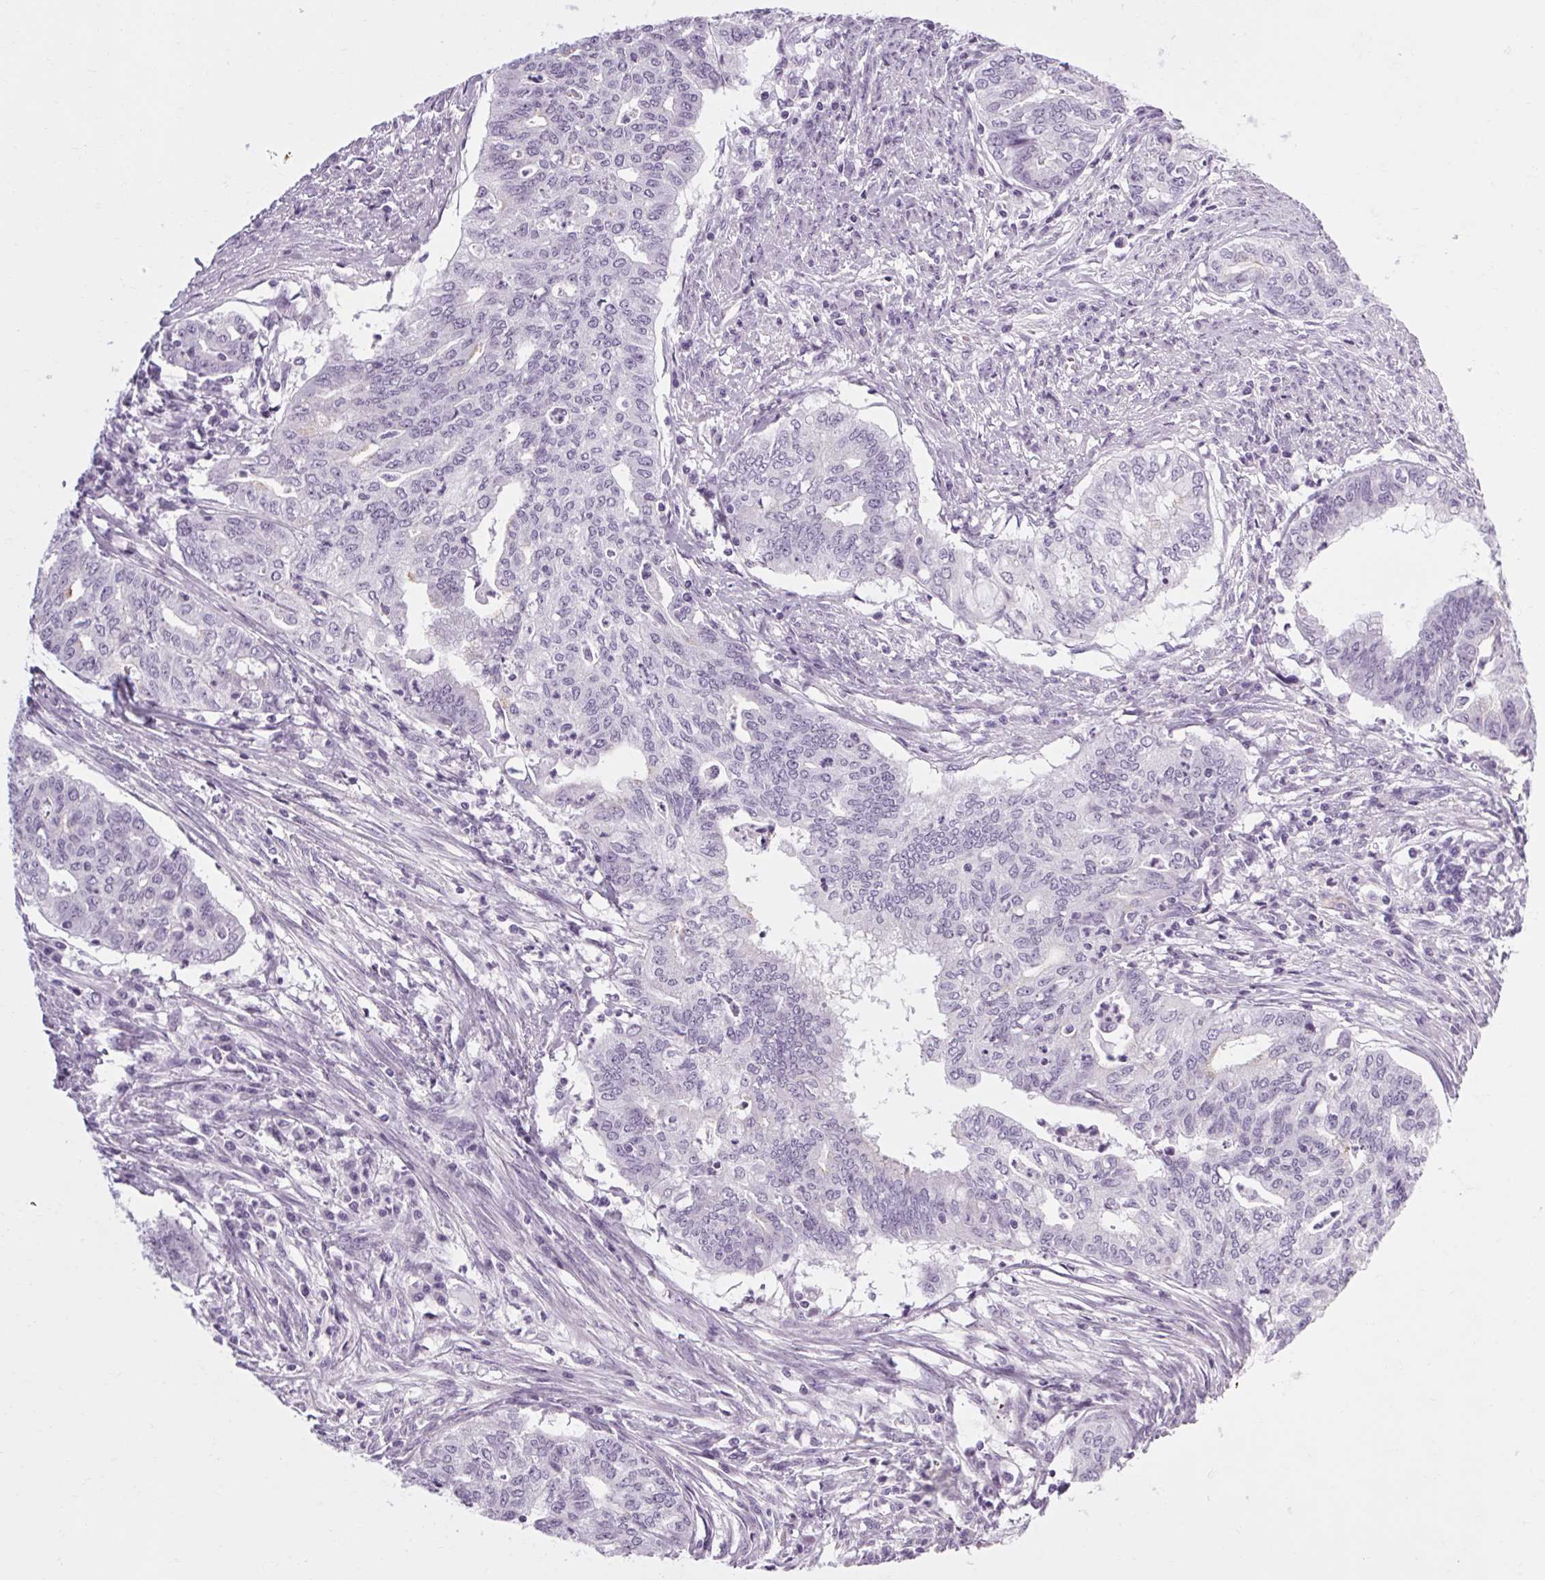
{"staining": {"intensity": "negative", "quantity": "none", "location": "none"}, "tissue": "endometrial cancer", "cell_type": "Tumor cells", "image_type": "cancer", "snomed": [{"axis": "morphology", "description": "Adenocarcinoma, NOS"}, {"axis": "topography", "description": "Endometrium"}], "caption": "Tumor cells are negative for brown protein staining in endometrial cancer (adenocarcinoma).", "gene": "POMC", "patient": {"sex": "female", "age": 79}}